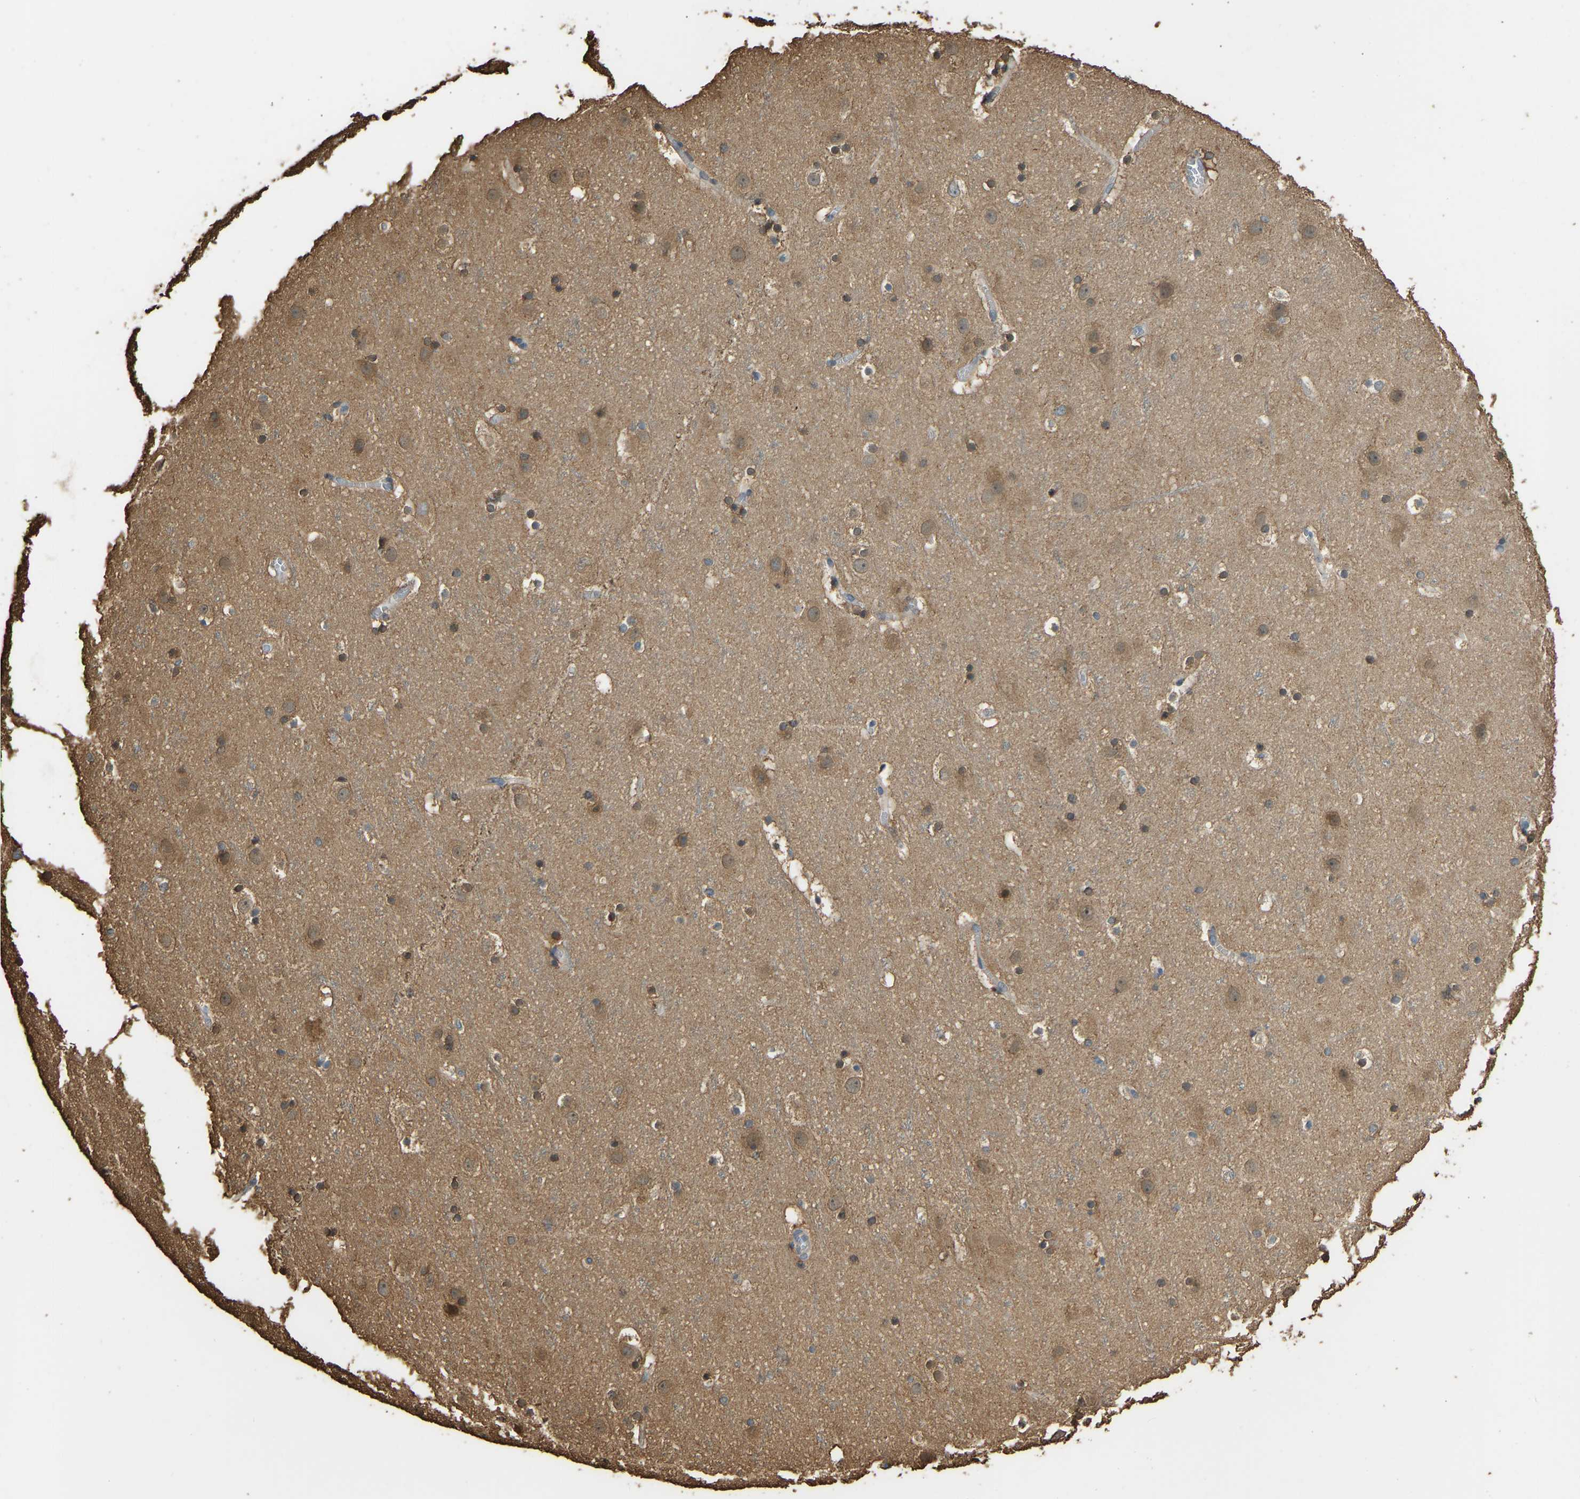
{"staining": {"intensity": "moderate", "quantity": ">75%", "location": "cytoplasmic/membranous"}, "tissue": "cerebral cortex", "cell_type": "Endothelial cells", "image_type": "normal", "snomed": [{"axis": "morphology", "description": "Normal tissue, NOS"}, {"axis": "topography", "description": "Cerebral cortex"}], "caption": "A medium amount of moderate cytoplasmic/membranous staining is identified in approximately >75% of endothelial cells in benign cerebral cortex.", "gene": "OS9", "patient": {"sex": "male", "age": 45}}